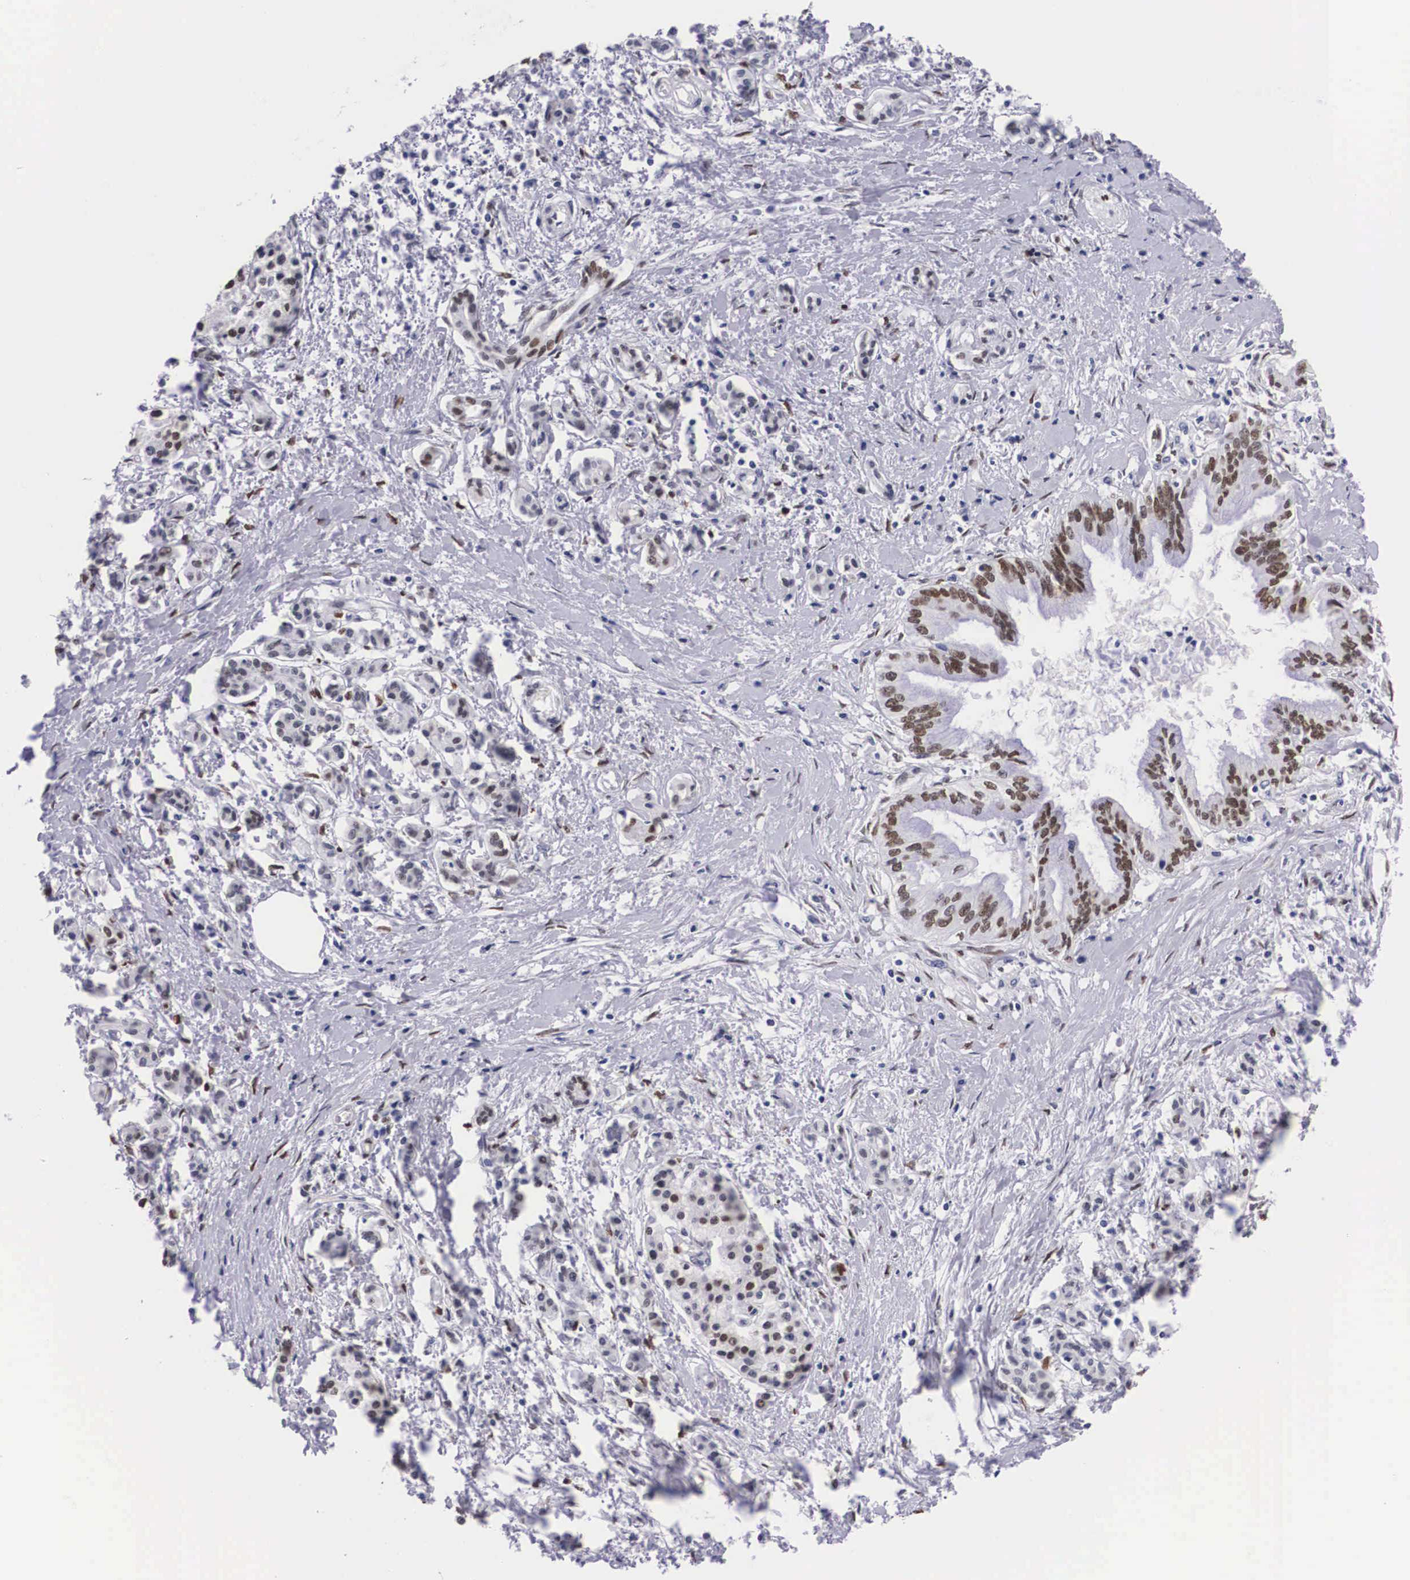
{"staining": {"intensity": "moderate", "quantity": "25%-75%", "location": "nuclear"}, "tissue": "pancreatic cancer", "cell_type": "Tumor cells", "image_type": "cancer", "snomed": [{"axis": "morphology", "description": "Adenocarcinoma, NOS"}, {"axis": "topography", "description": "Pancreas"}], "caption": "Immunohistochemical staining of human pancreatic cancer demonstrates moderate nuclear protein positivity in approximately 25%-75% of tumor cells.", "gene": "KHDRBS3", "patient": {"sex": "female", "age": 64}}